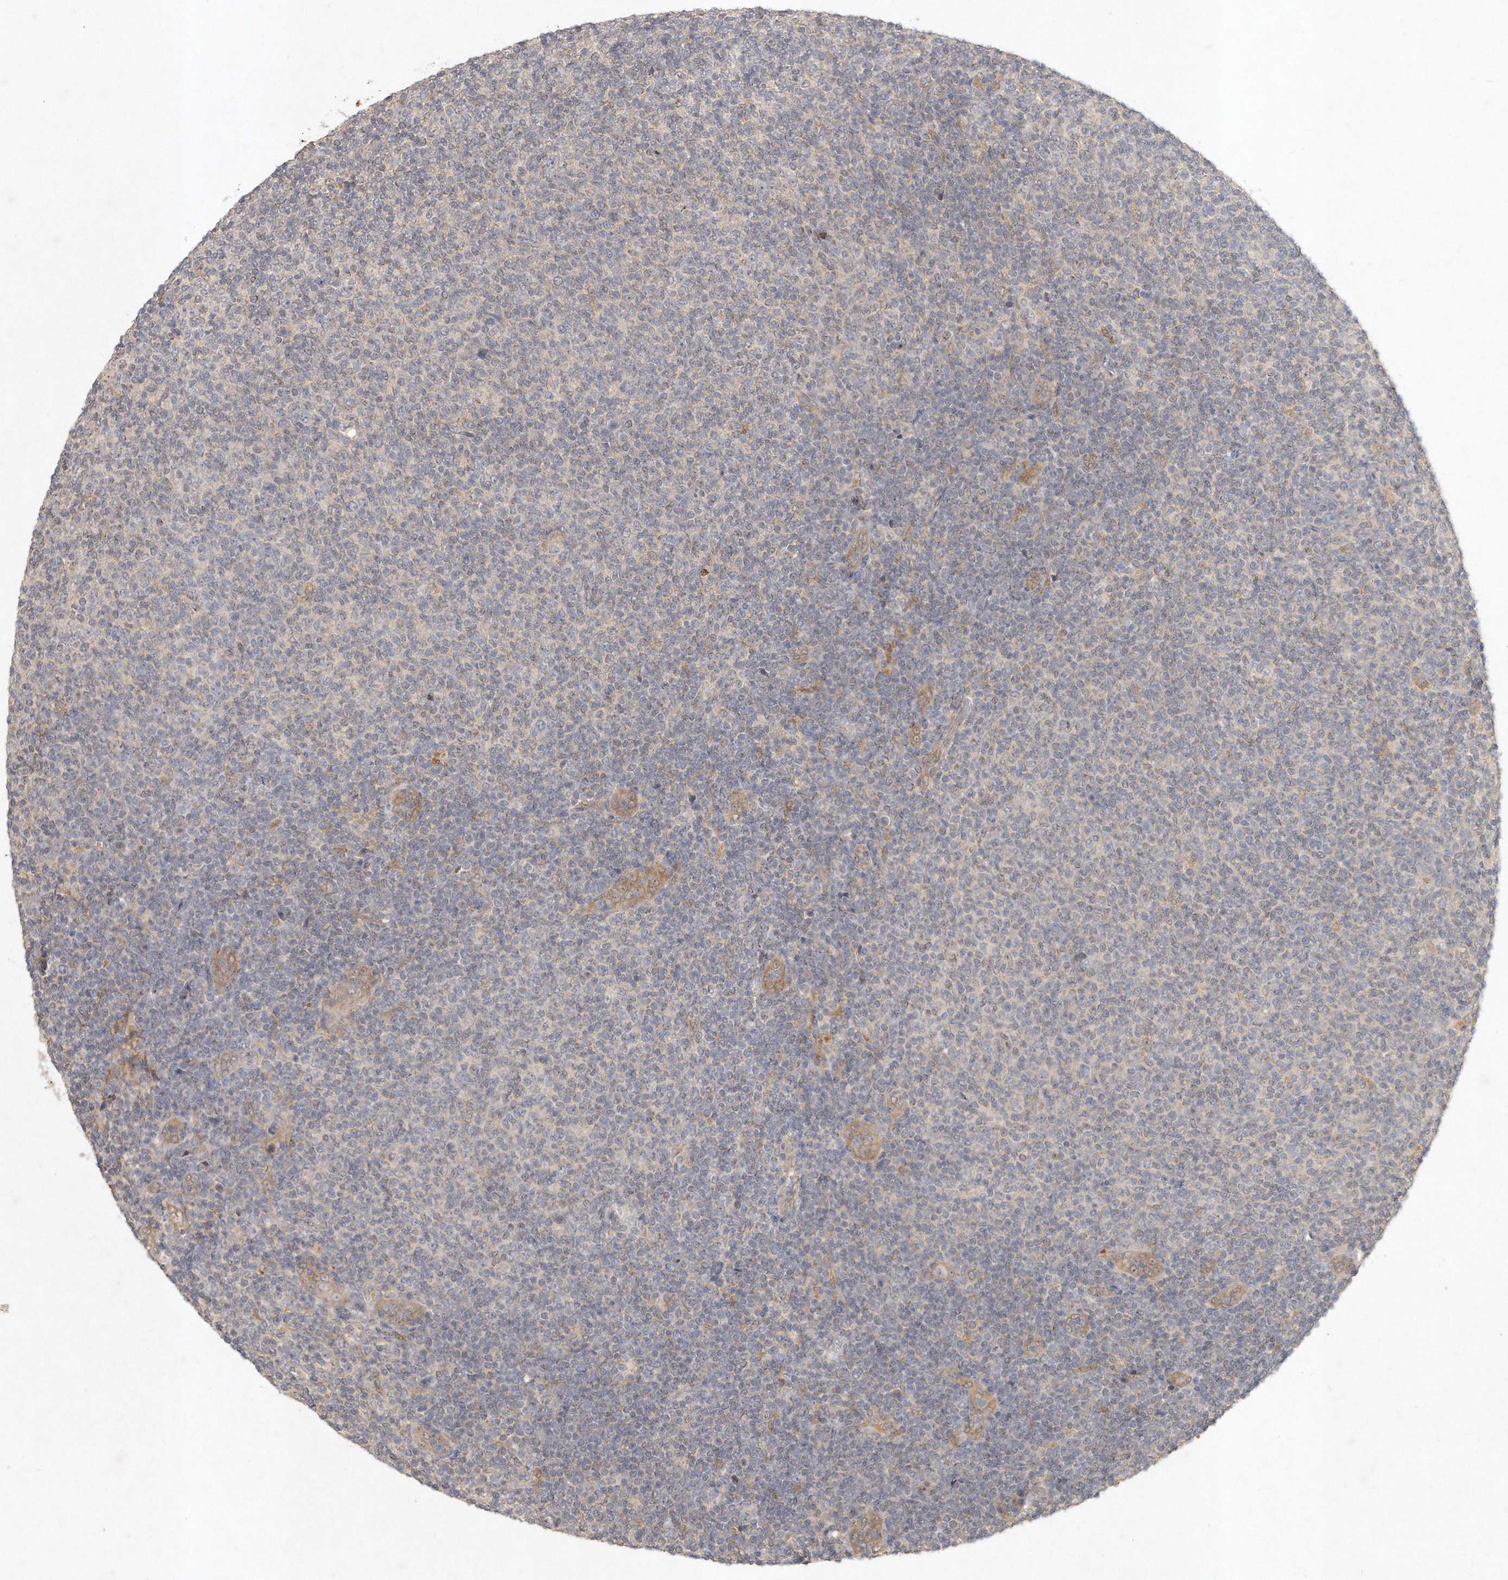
{"staining": {"intensity": "negative", "quantity": "none", "location": "none"}, "tissue": "lymphoma", "cell_type": "Tumor cells", "image_type": "cancer", "snomed": [{"axis": "morphology", "description": "Malignant lymphoma, non-Hodgkin's type, Low grade"}, {"axis": "topography", "description": "Lymph node"}], "caption": "The immunohistochemistry (IHC) micrograph has no significant positivity in tumor cells of low-grade malignant lymphoma, non-Hodgkin's type tissue.", "gene": "LGALS8", "patient": {"sex": "male", "age": 66}}